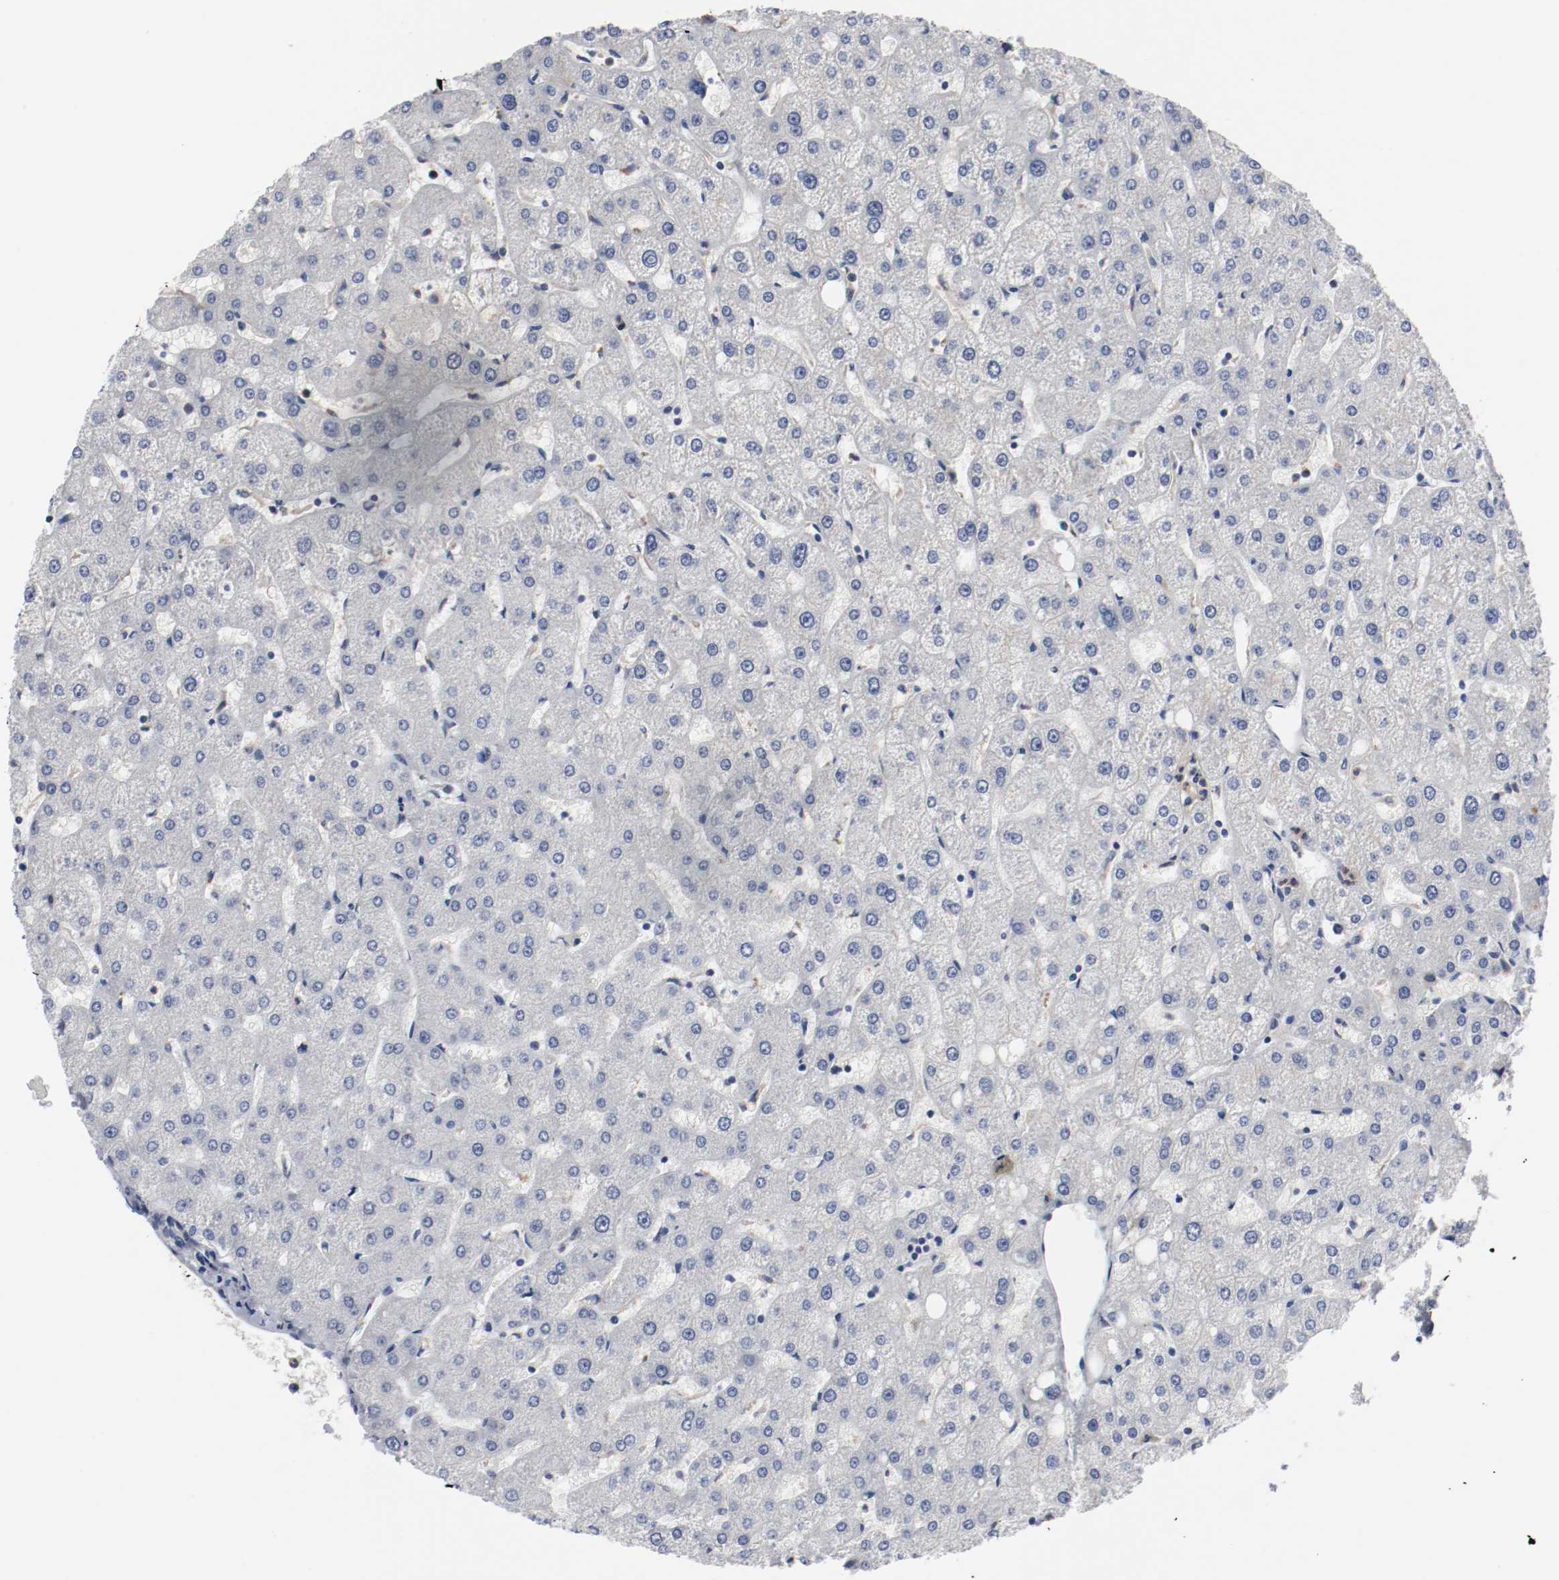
{"staining": {"intensity": "negative", "quantity": "none", "location": "none"}, "tissue": "liver", "cell_type": "Cholangiocytes", "image_type": "normal", "snomed": [{"axis": "morphology", "description": "Normal tissue, NOS"}, {"axis": "topography", "description": "Liver"}], "caption": "Immunohistochemistry of normal human liver shows no positivity in cholangiocytes. The staining is performed using DAB (3,3'-diaminobenzidine) brown chromogen with nuclei counter-stained in using hematoxylin.", "gene": "MCM6", "patient": {"sex": "male", "age": 67}}